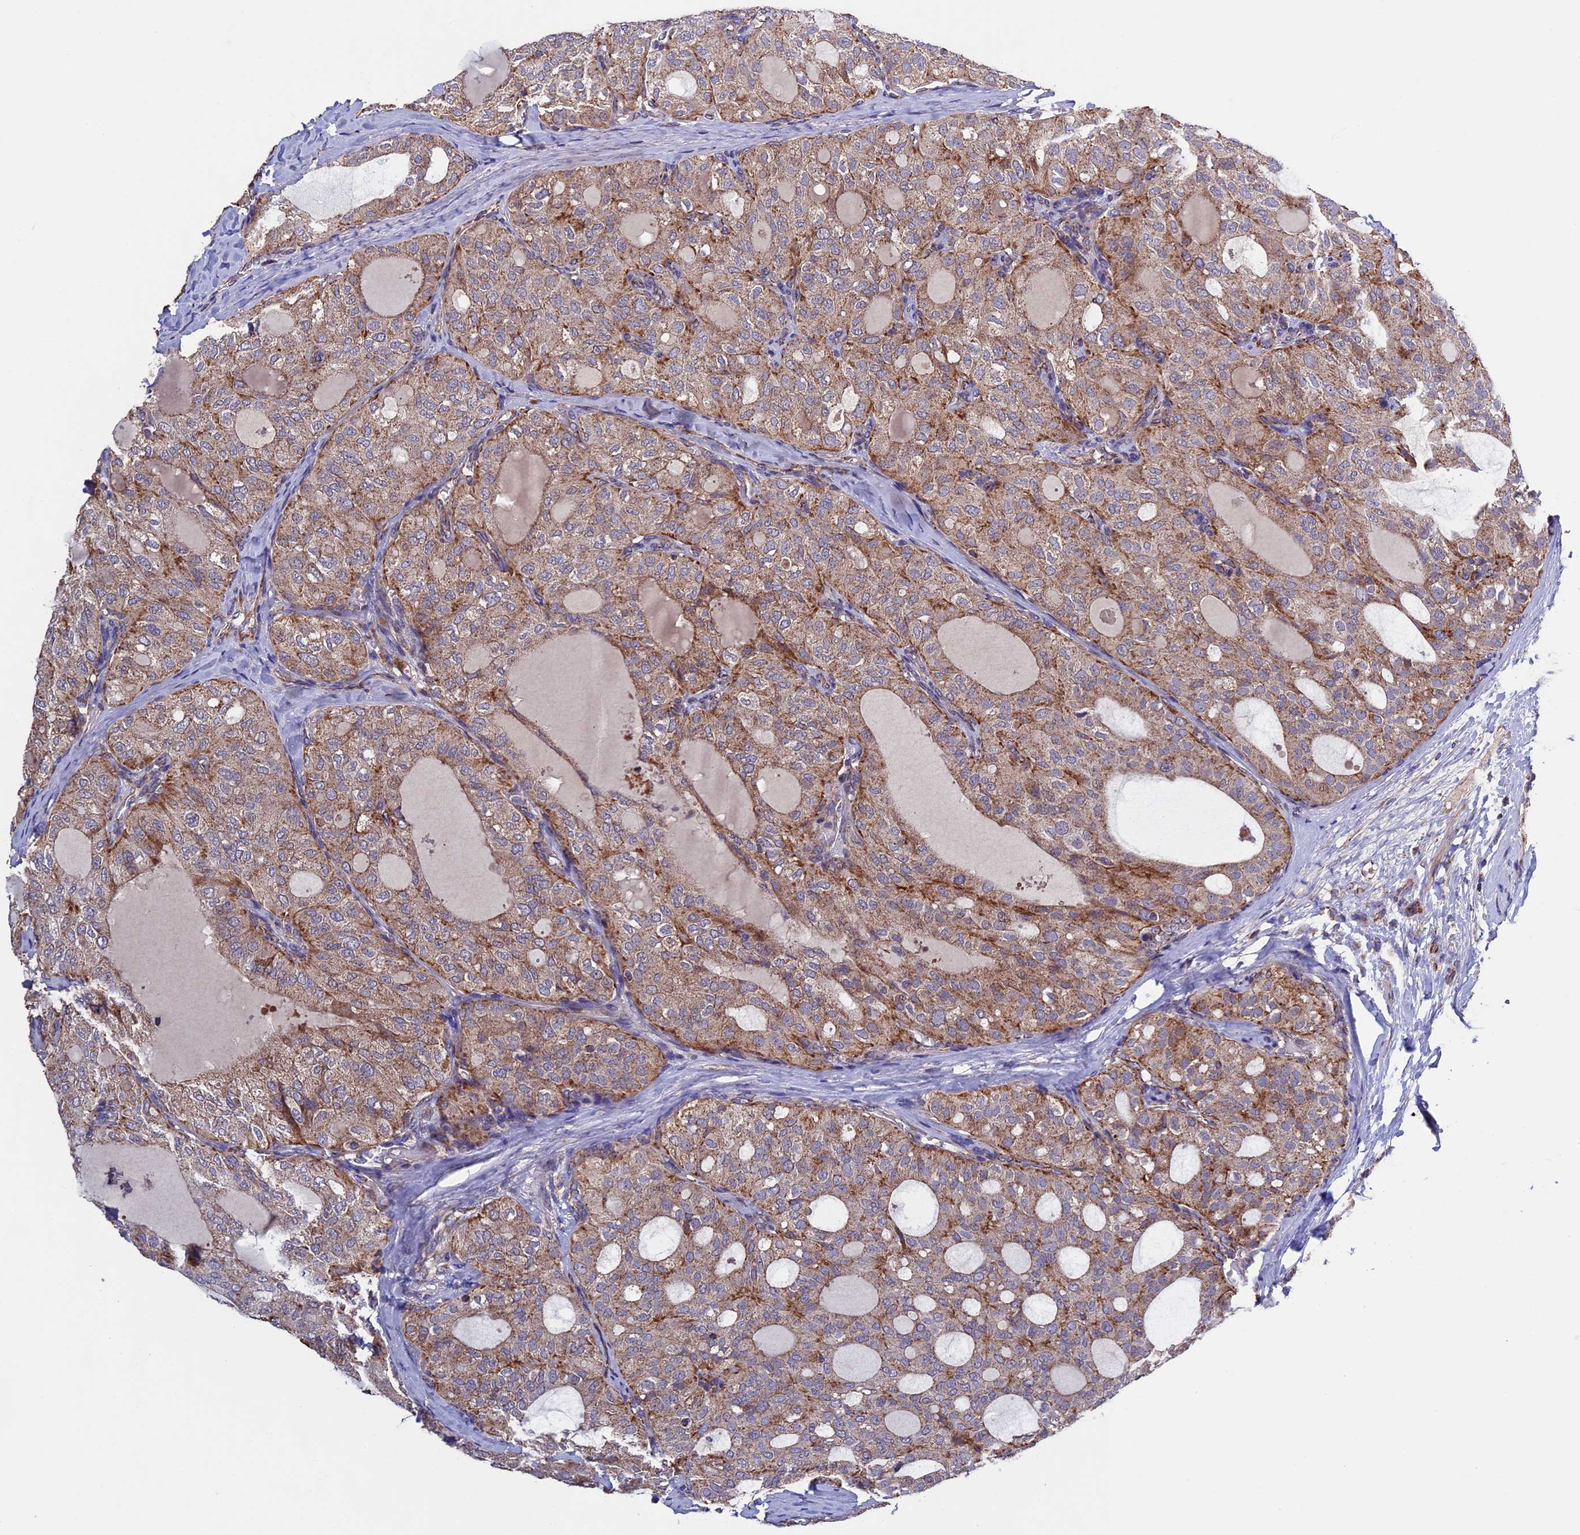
{"staining": {"intensity": "moderate", "quantity": "25%-75%", "location": "cytoplasmic/membranous"}, "tissue": "thyroid cancer", "cell_type": "Tumor cells", "image_type": "cancer", "snomed": [{"axis": "morphology", "description": "Follicular adenoma carcinoma, NOS"}, {"axis": "topography", "description": "Thyroid gland"}], "caption": "IHC (DAB) staining of human follicular adenoma carcinoma (thyroid) demonstrates moderate cytoplasmic/membranous protein positivity in approximately 25%-75% of tumor cells.", "gene": "RNF17", "patient": {"sex": "male", "age": 75}}